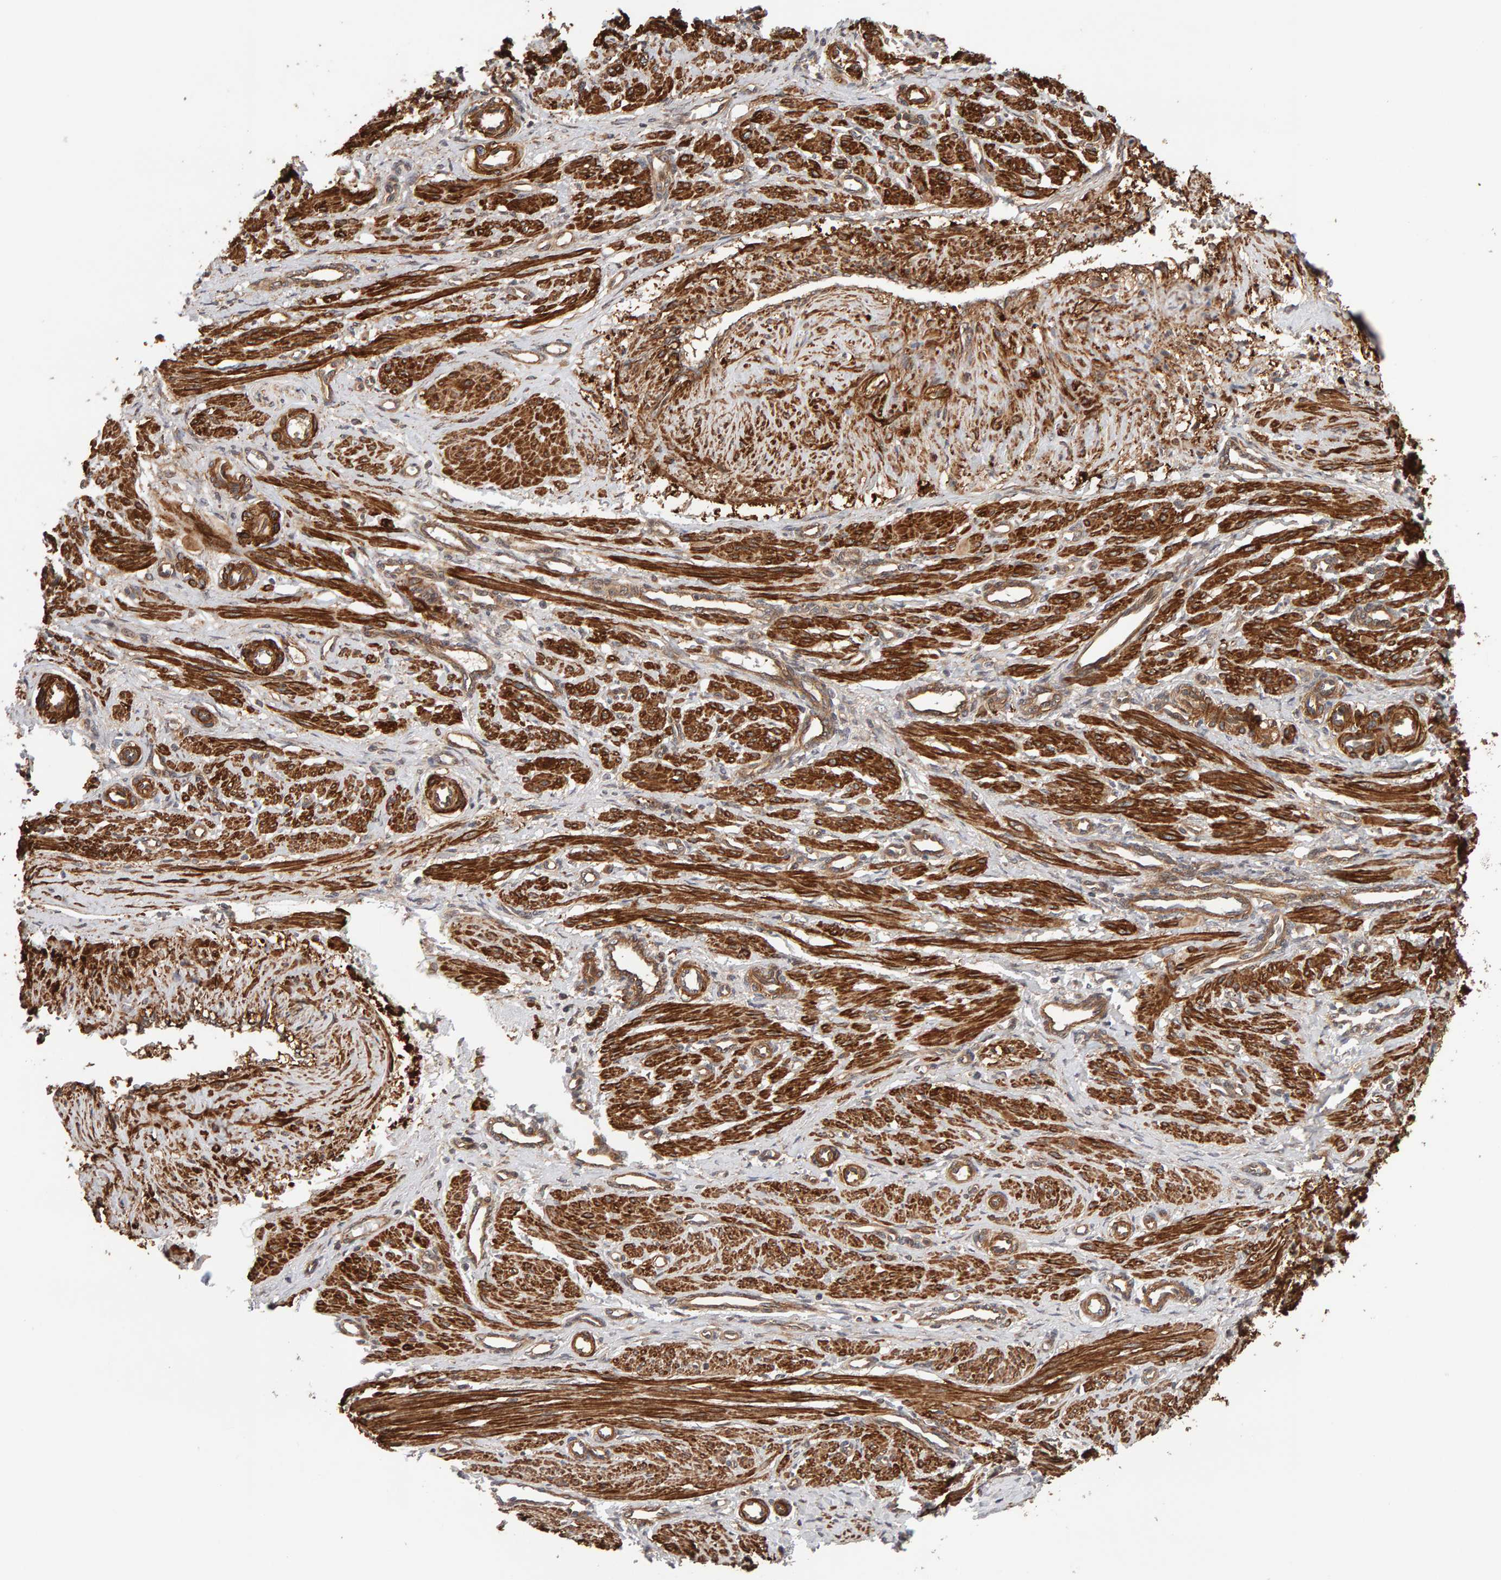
{"staining": {"intensity": "strong", "quantity": ">75%", "location": "cytoplasmic/membranous"}, "tissue": "smooth muscle", "cell_type": "Smooth muscle cells", "image_type": "normal", "snomed": [{"axis": "morphology", "description": "Normal tissue, NOS"}, {"axis": "topography", "description": "Endometrium"}], "caption": "A histopathology image showing strong cytoplasmic/membranous positivity in approximately >75% of smooth muscle cells in benign smooth muscle, as visualized by brown immunohistochemical staining.", "gene": "SYNRG", "patient": {"sex": "female", "age": 33}}